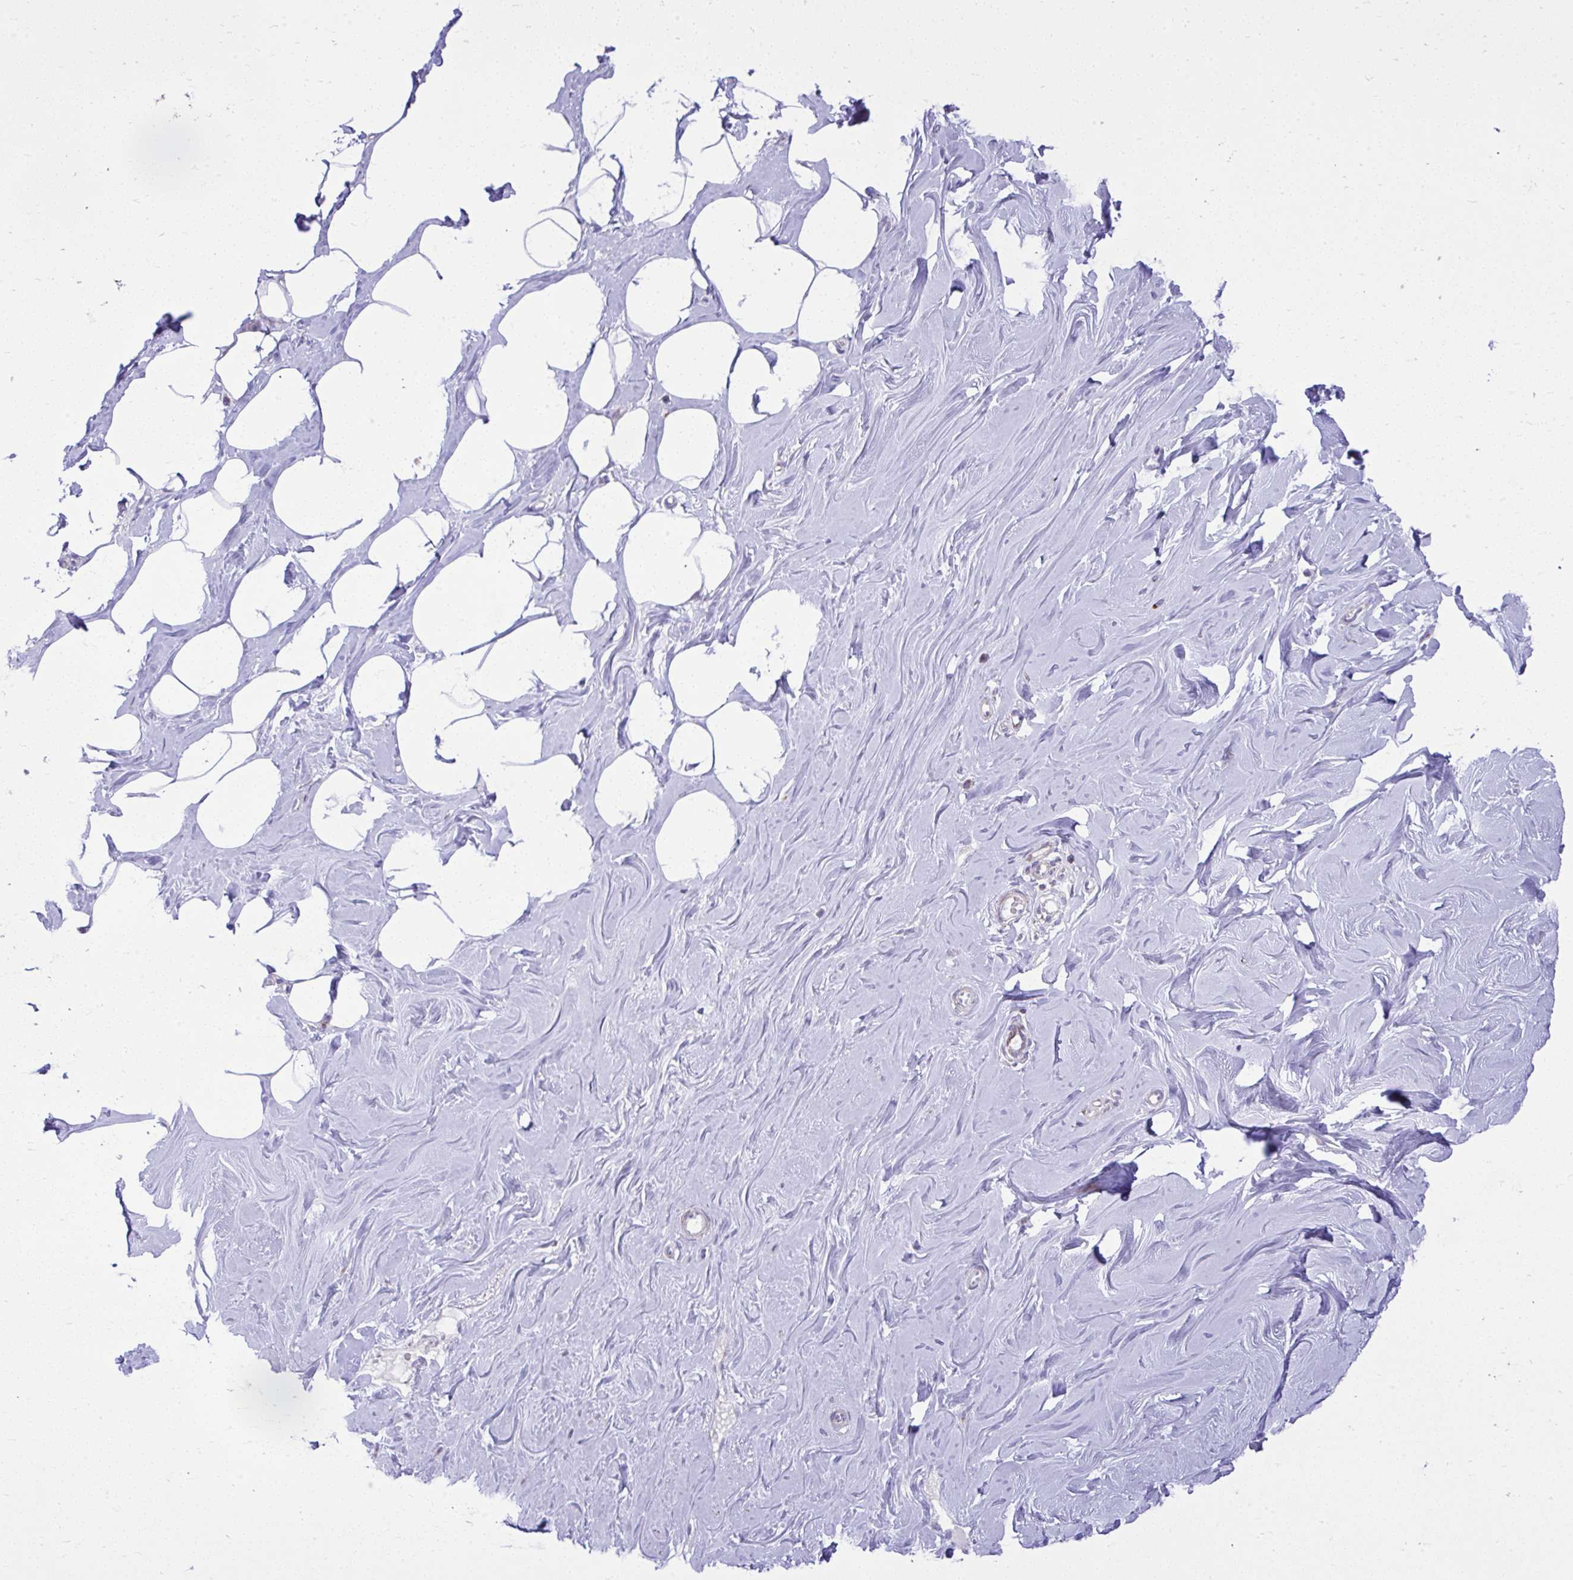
{"staining": {"intensity": "negative", "quantity": "none", "location": "none"}, "tissue": "breast", "cell_type": "Adipocytes", "image_type": "normal", "snomed": [{"axis": "morphology", "description": "Normal tissue, NOS"}, {"axis": "topography", "description": "Breast"}], "caption": "Immunohistochemistry image of unremarkable breast: human breast stained with DAB (3,3'-diaminobenzidine) exhibits no significant protein staining in adipocytes.", "gene": "GPRIN3", "patient": {"sex": "female", "age": 27}}